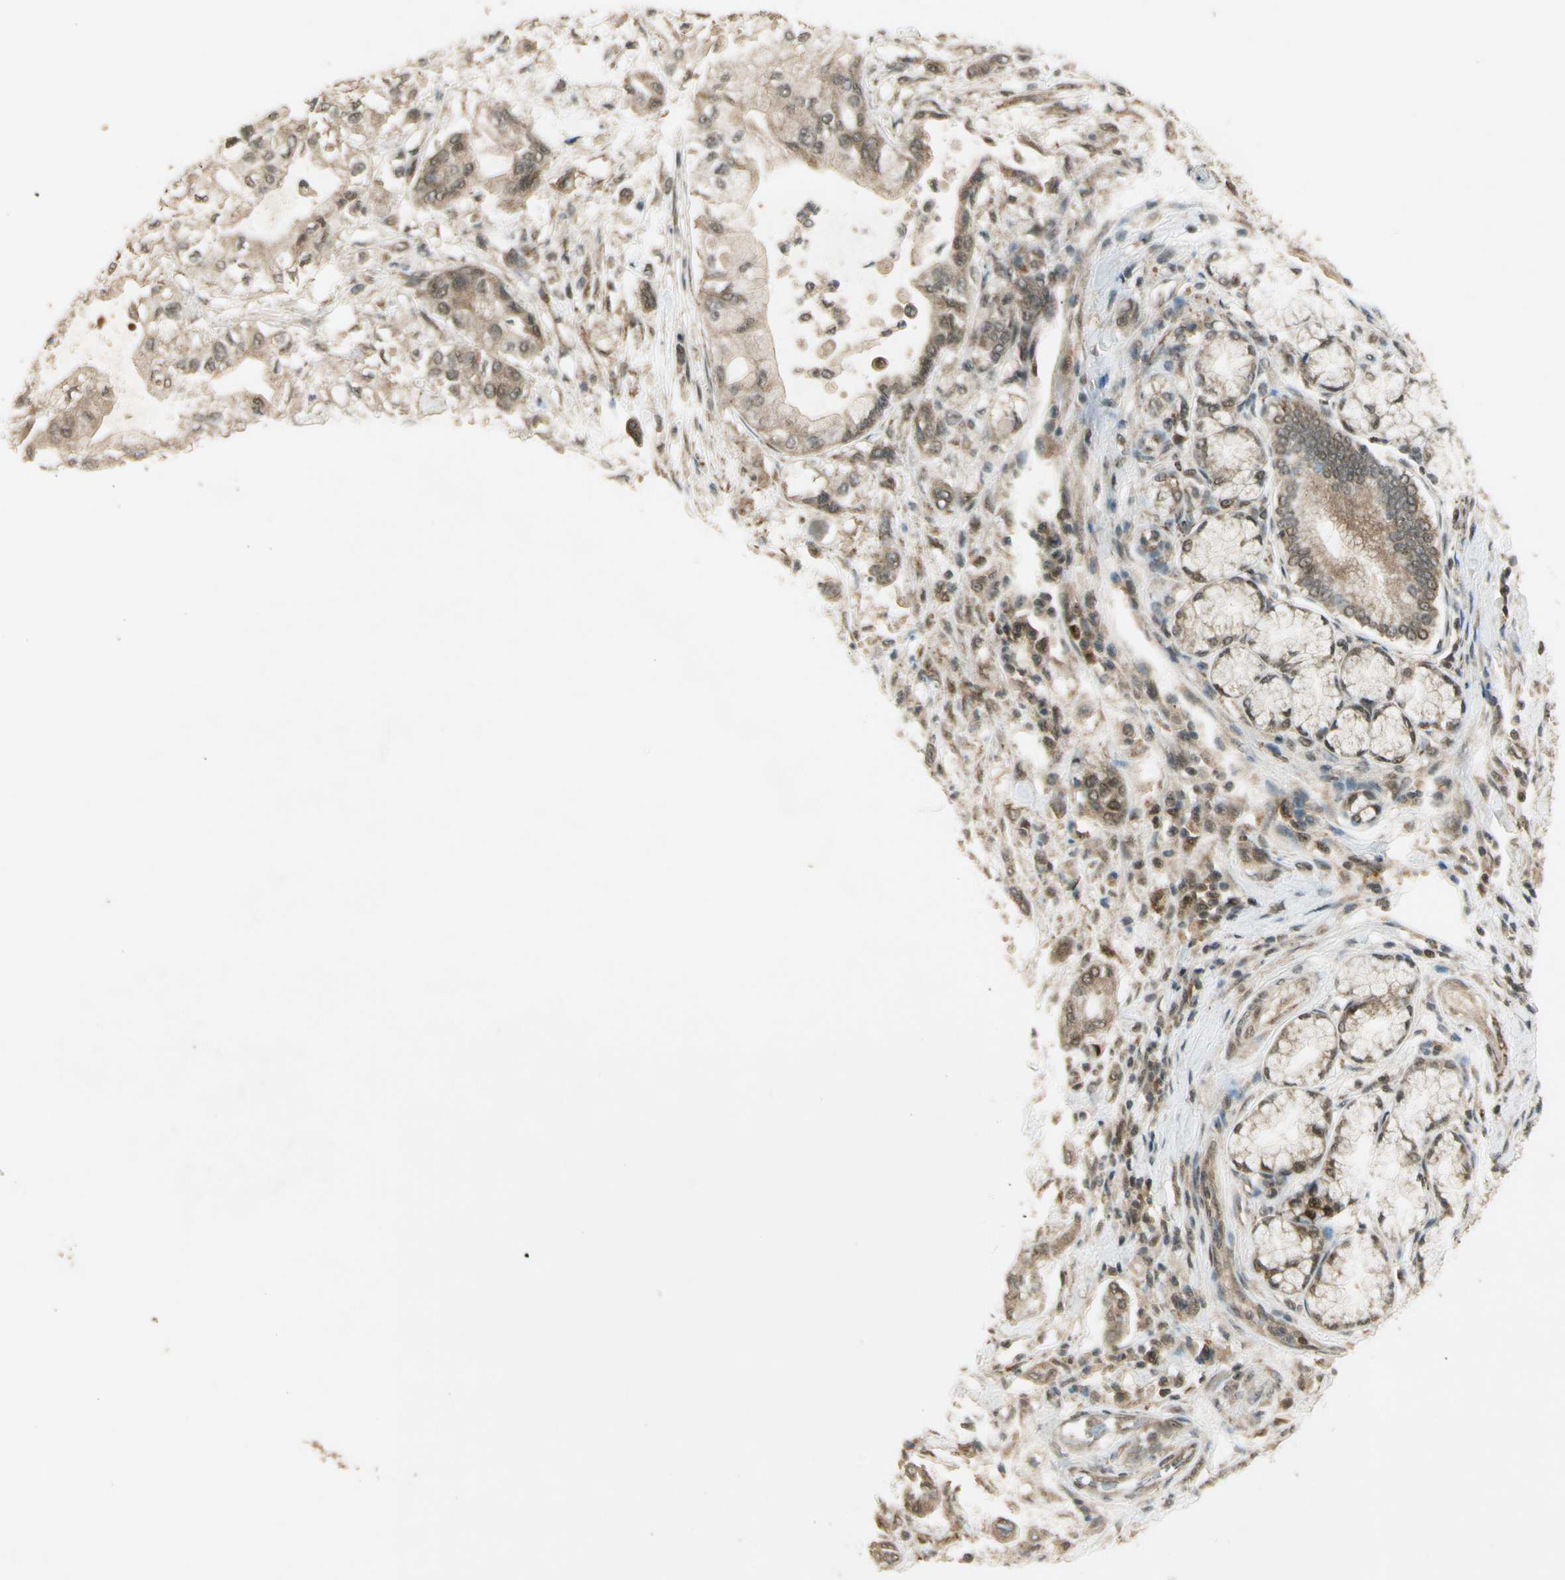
{"staining": {"intensity": "weak", "quantity": "25%-75%", "location": "cytoplasmic/membranous,nuclear"}, "tissue": "pancreatic cancer", "cell_type": "Tumor cells", "image_type": "cancer", "snomed": [{"axis": "morphology", "description": "Adenocarcinoma, NOS"}, {"axis": "morphology", "description": "Adenocarcinoma, metastatic, NOS"}, {"axis": "topography", "description": "Lymph node"}, {"axis": "topography", "description": "Pancreas"}, {"axis": "topography", "description": "Duodenum"}], "caption": "This is a photomicrograph of immunohistochemistry (IHC) staining of pancreatic cancer, which shows weak expression in the cytoplasmic/membranous and nuclear of tumor cells.", "gene": "ZNF135", "patient": {"sex": "female", "age": 64}}